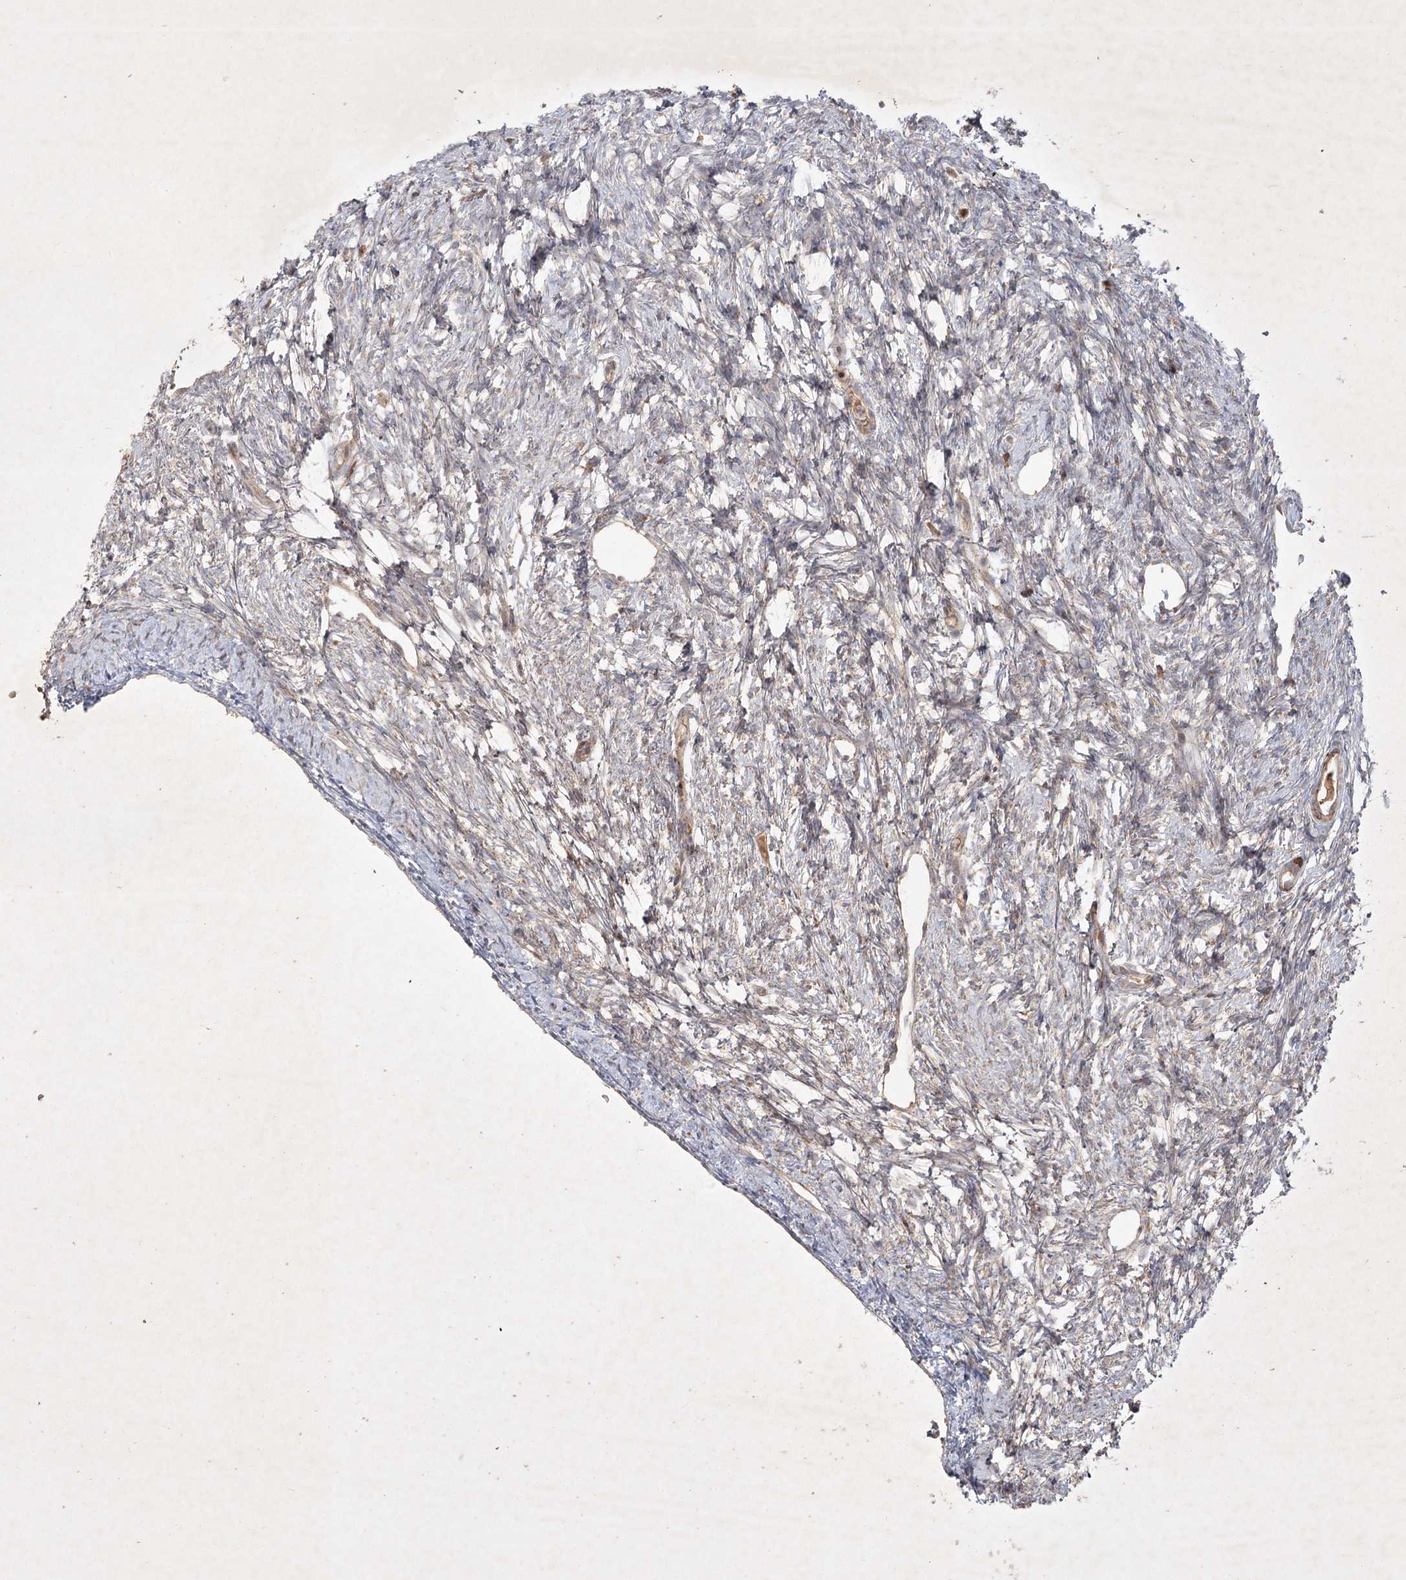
{"staining": {"intensity": "weak", "quantity": "<25%", "location": "cytoplasmic/membranous"}, "tissue": "ovary", "cell_type": "Ovarian stroma cells", "image_type": "normal", "snomed": [{"axis": "morphology", "description": "Normal tissue, NOS"}, {"axis": "topography", "description": "Ovary"}], "caption": "This image is of normal ovary stained with IHC to label a protein in brown with the nuclei are counter-stained blue. There is no staining in ovarian stroma cells.", "gene": "KBTBD4", "patient": {"sex": "female", "age": 33}}